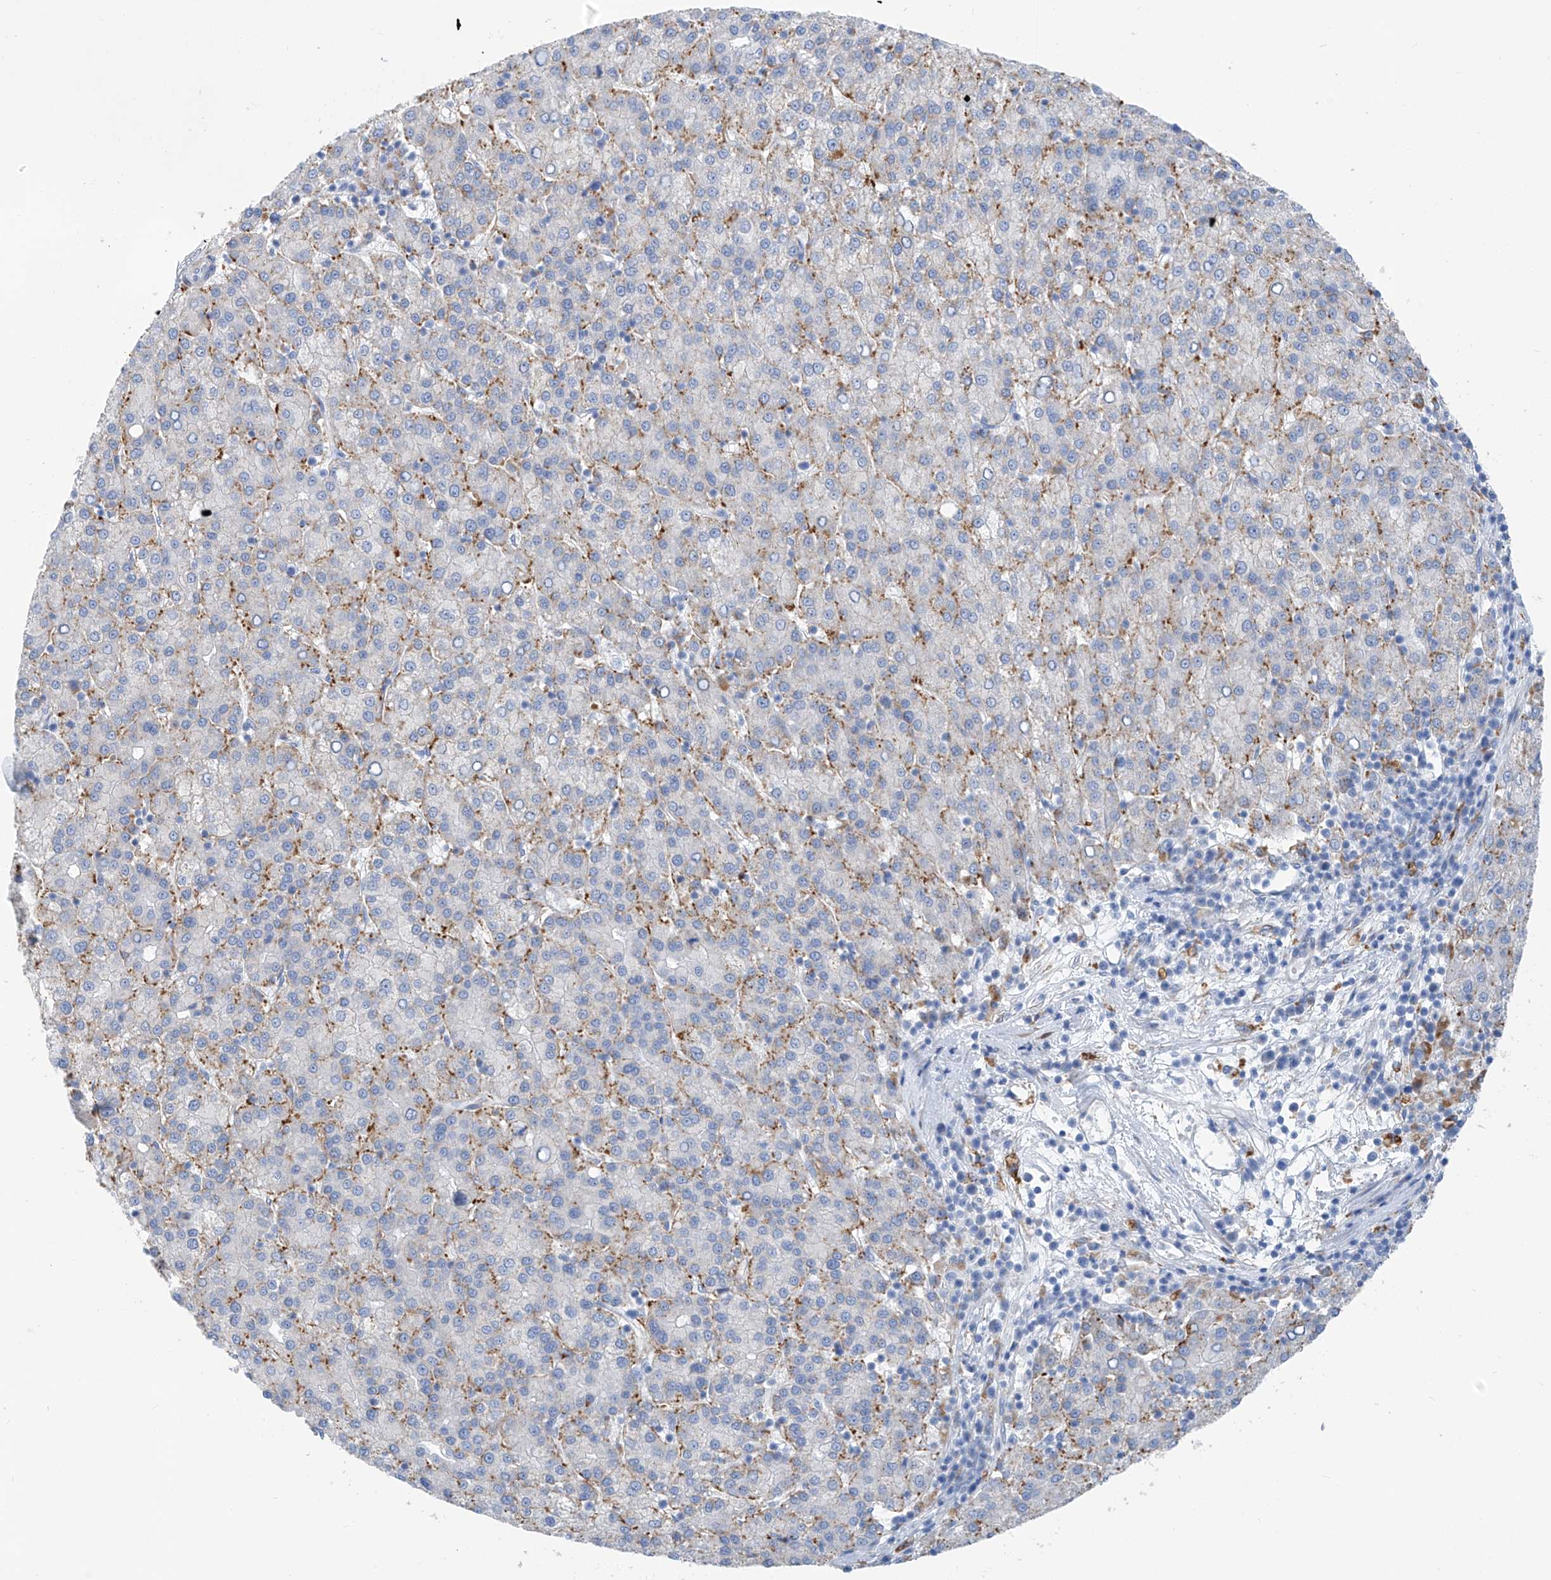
{"staining": {"intensity": "moderate", "quantity": "<25%", "location": "cytoplasmic/membranous"}, "tissue": "liver cancer", "cell_type": "Tumor cells", "image_type": "cancer", "snomed": [{"axis": "morphology", "description": "Carcinoma, Hepatocellular, NOS"}, {"axis": "topography", "description": "Liver"}], "caption": "Tumor cells display low levels of moderate cytoplasmic/membranous expression in approximately <25% of cells in human liver cancer (hepatocellular carcinoma). (Brightfield microscopy of DAB IHC at high magnification).", "gene": "GLMP", "patient": {"sex": "female", "age": 58}}